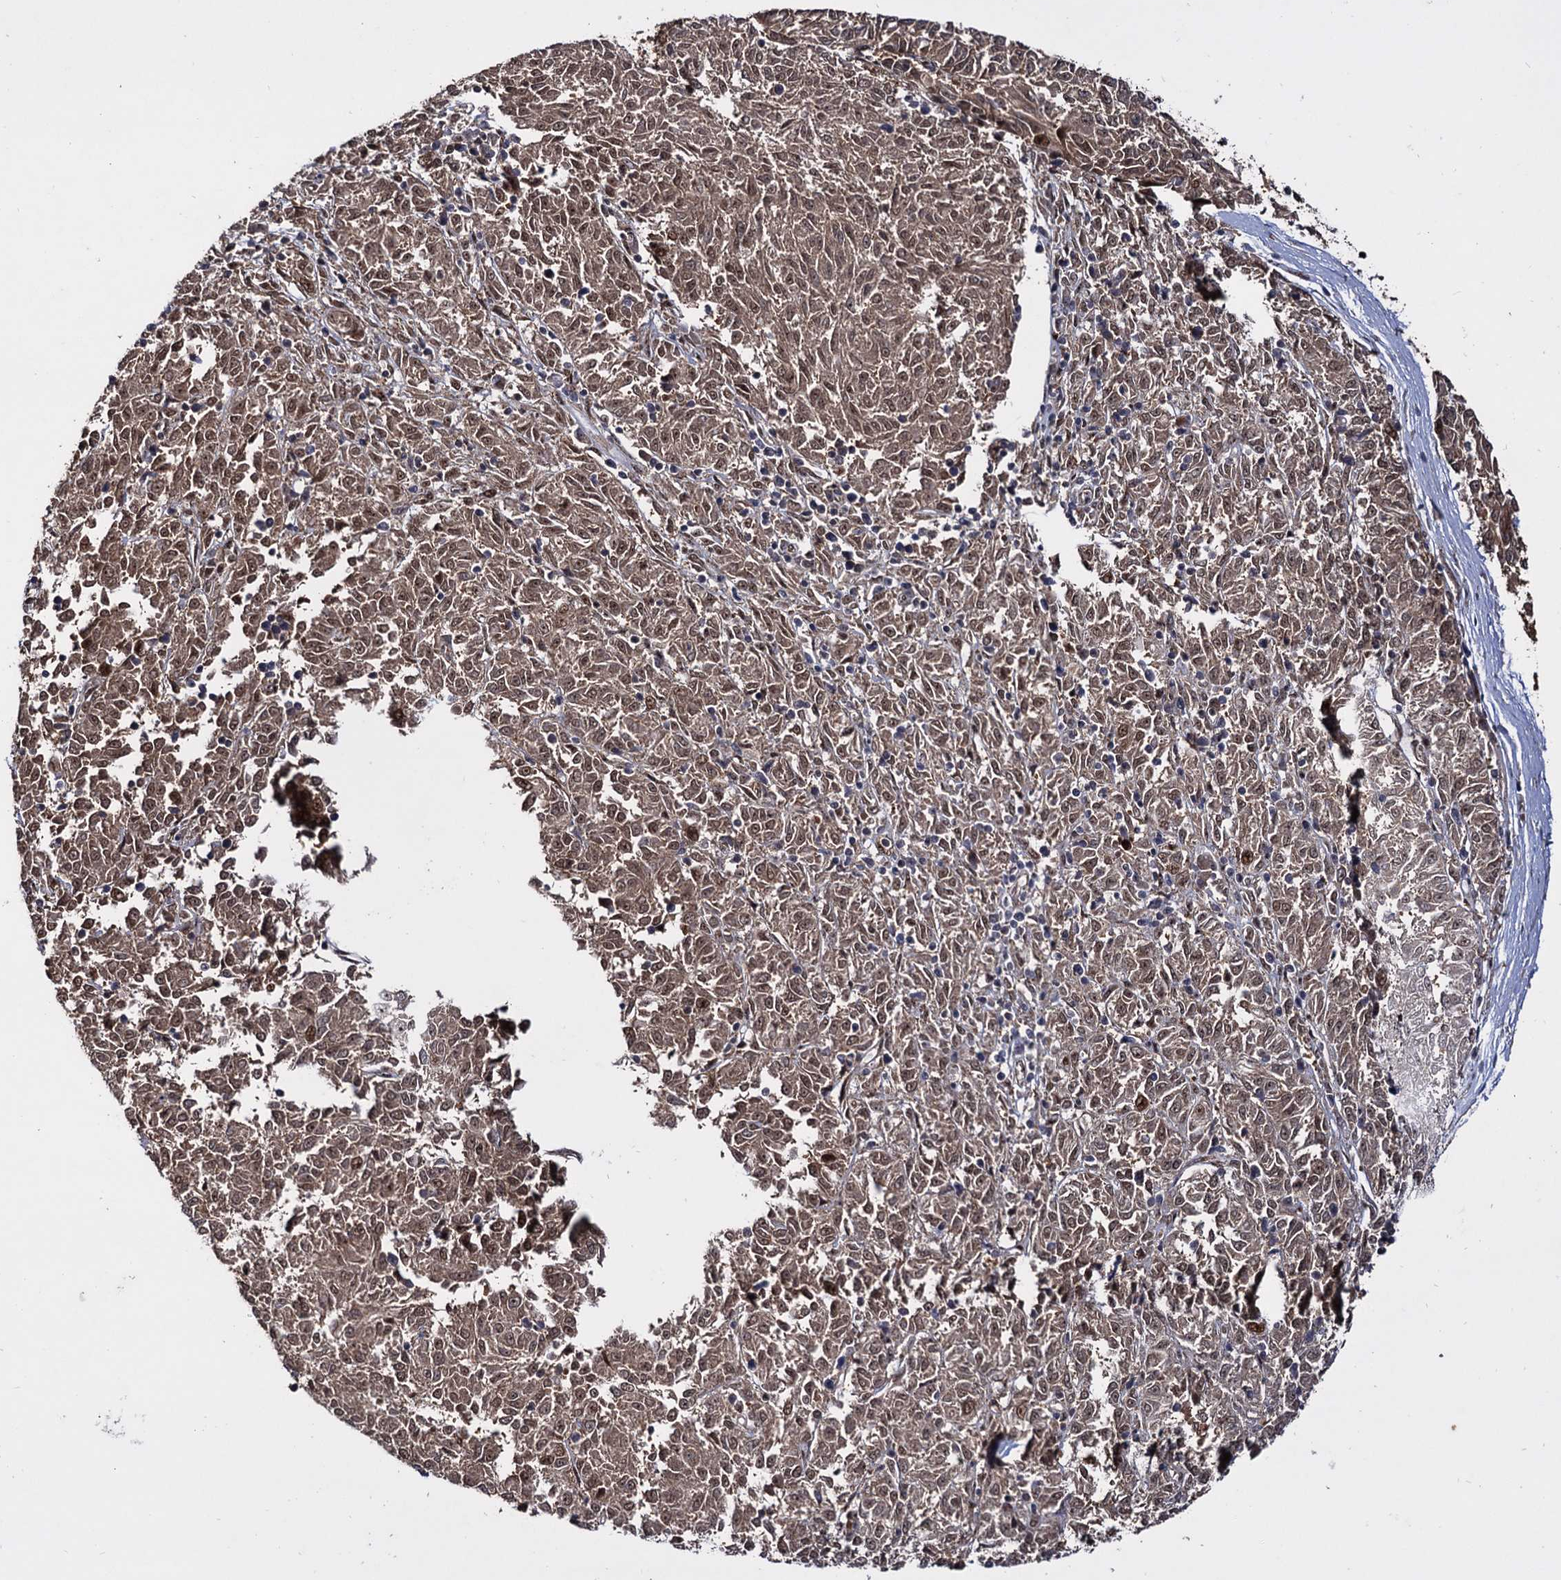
{"staining": {"intensity": "moderate", "quantity": ">75%", "location": "cytoplasmic/membranous,nuclear"}, "tissue": "melanoma", "cell_type": "Tumor cells", "image_type": "cancer", "snomed": [{"axis": "morphology", "description": "Malignant melanoma, NOS"}, {"axis": "topography", "description": "Skin"}], "caption": "Melanoma stained for a protein demonstrates moderate cytoplasmic/membranous and nuclear positivity in tumor cells. The staining was performed using DAB to visualize the protein expression in brown, while the nuclei were stained in blue with hematoxylin (Magnification: 20x).", "gene": "PIGB", "patient": {"sex": "female", "age": 72}}